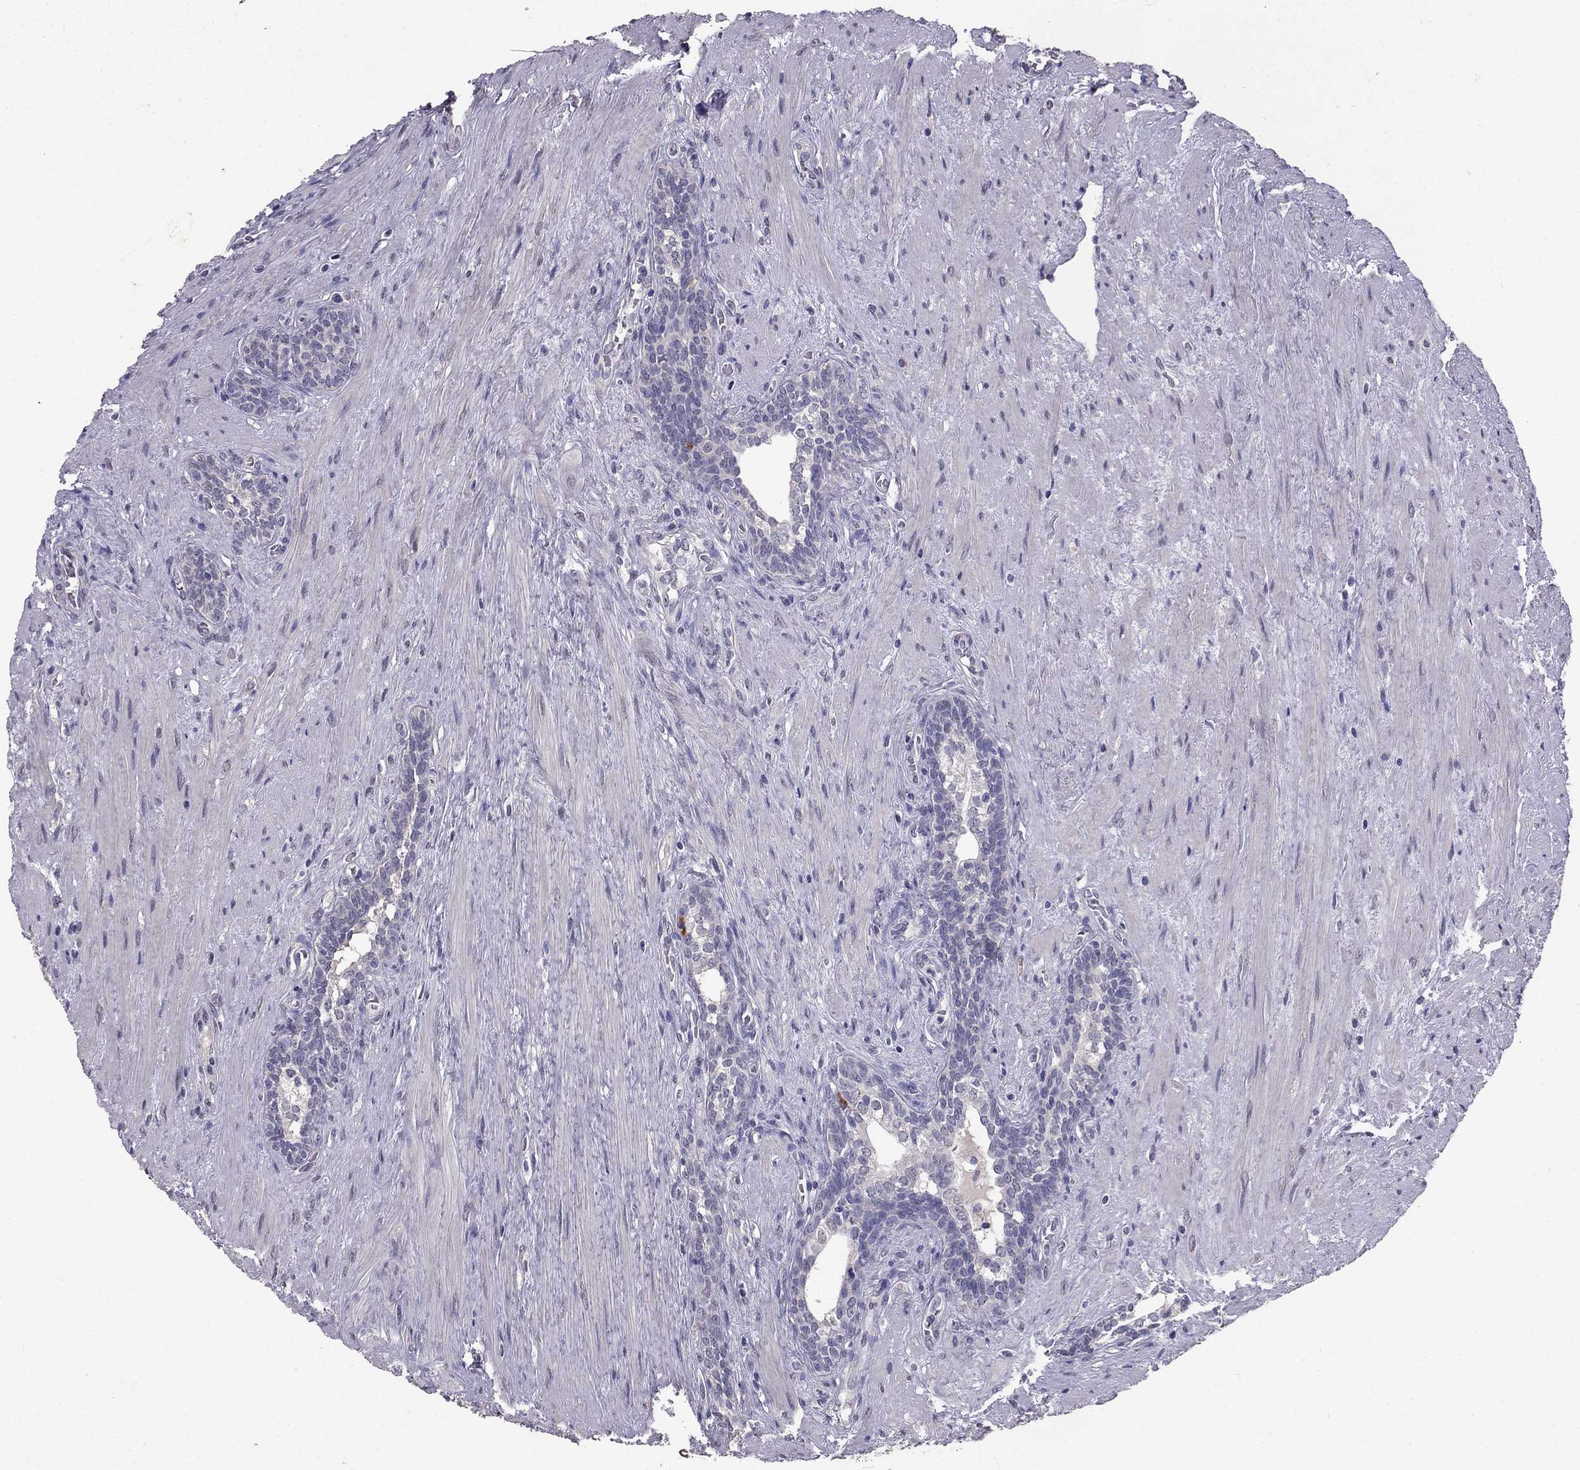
{"staining": {"intensity": "negative", "quantity": "none", "location": "none"}, "tissue": "prostate cancer", "cell_type": "Tumor cells", "image_type": "cancer", "snomed": [{"axis": "morphology", "description": "Adenocarcinoma, NOS"}, {"axis": "morphology", "description": "Adenocarcinoma, High grade"}, {"axis": "topography", "description": "Prostate"}], "caption": "This is an IHC micrograph of prostate cancer (adenocarcinoma (high-grade)). There is no positivity in tumor cells.", "gene": "SCG5", "patient": {"sex": "male", "age": 61}}